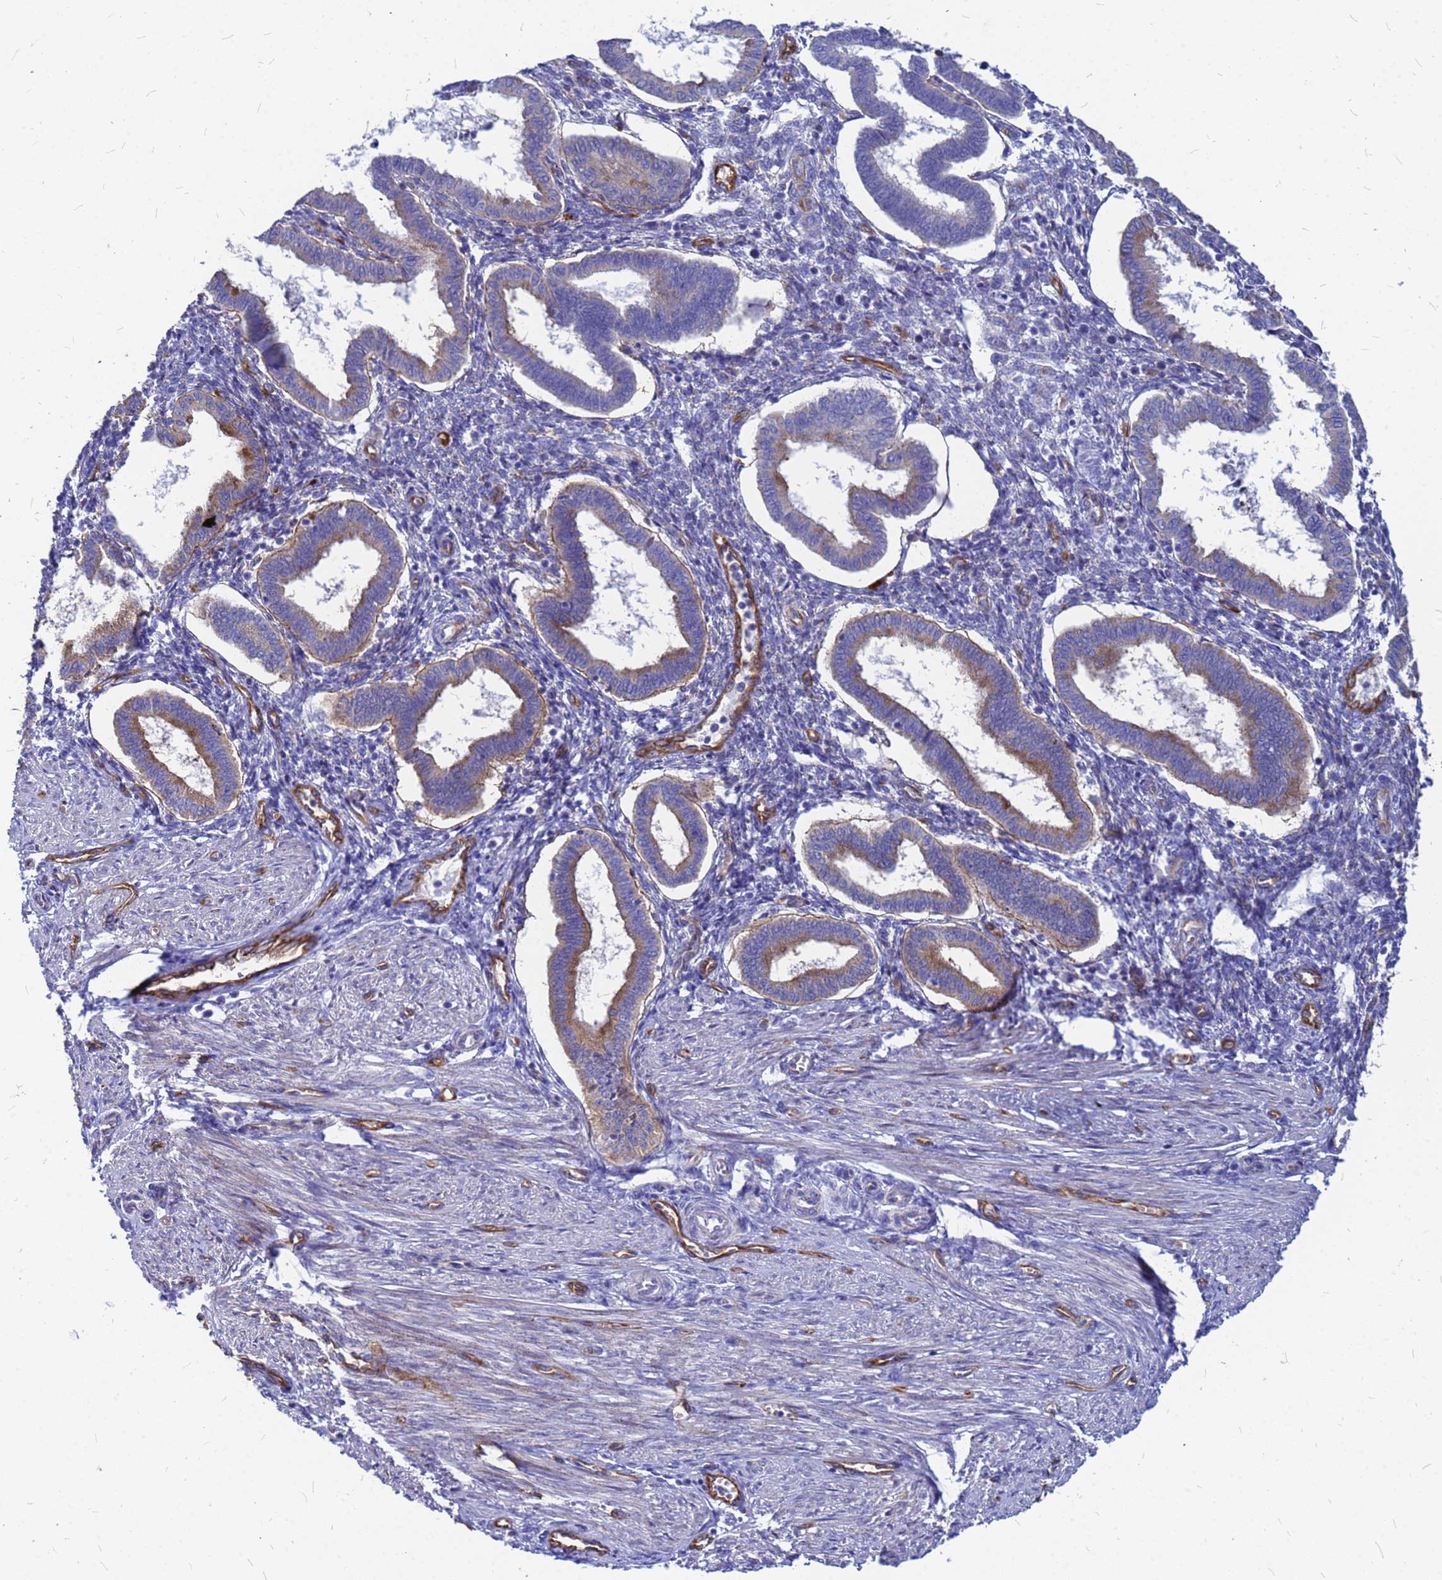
{"staining": {"intensity": "negative", "quantity": "none", "location": "none"}, "tissue": "endometrium", "cell_type": "Cells in endometrial stroma", "image_type": "normal", "snomed": [{"axis": "morphology", "description": "Normal tissue, NOS"}, {"axis": "topography", "description": "Endometrium"}], "caption": "Immunohistochemistry (IHC) image of normal endometrium: endometrium stained with DAB (3,3'-diaminobenzidine) reveals no significant protein expression in cells in endometrial stroma. The staining is performed using DAB brown chromogen with nuclei counter-stained in using hematoxylin.", "gene": "NOSTRIN", "patient": {"sex": "female", "age": 24}}